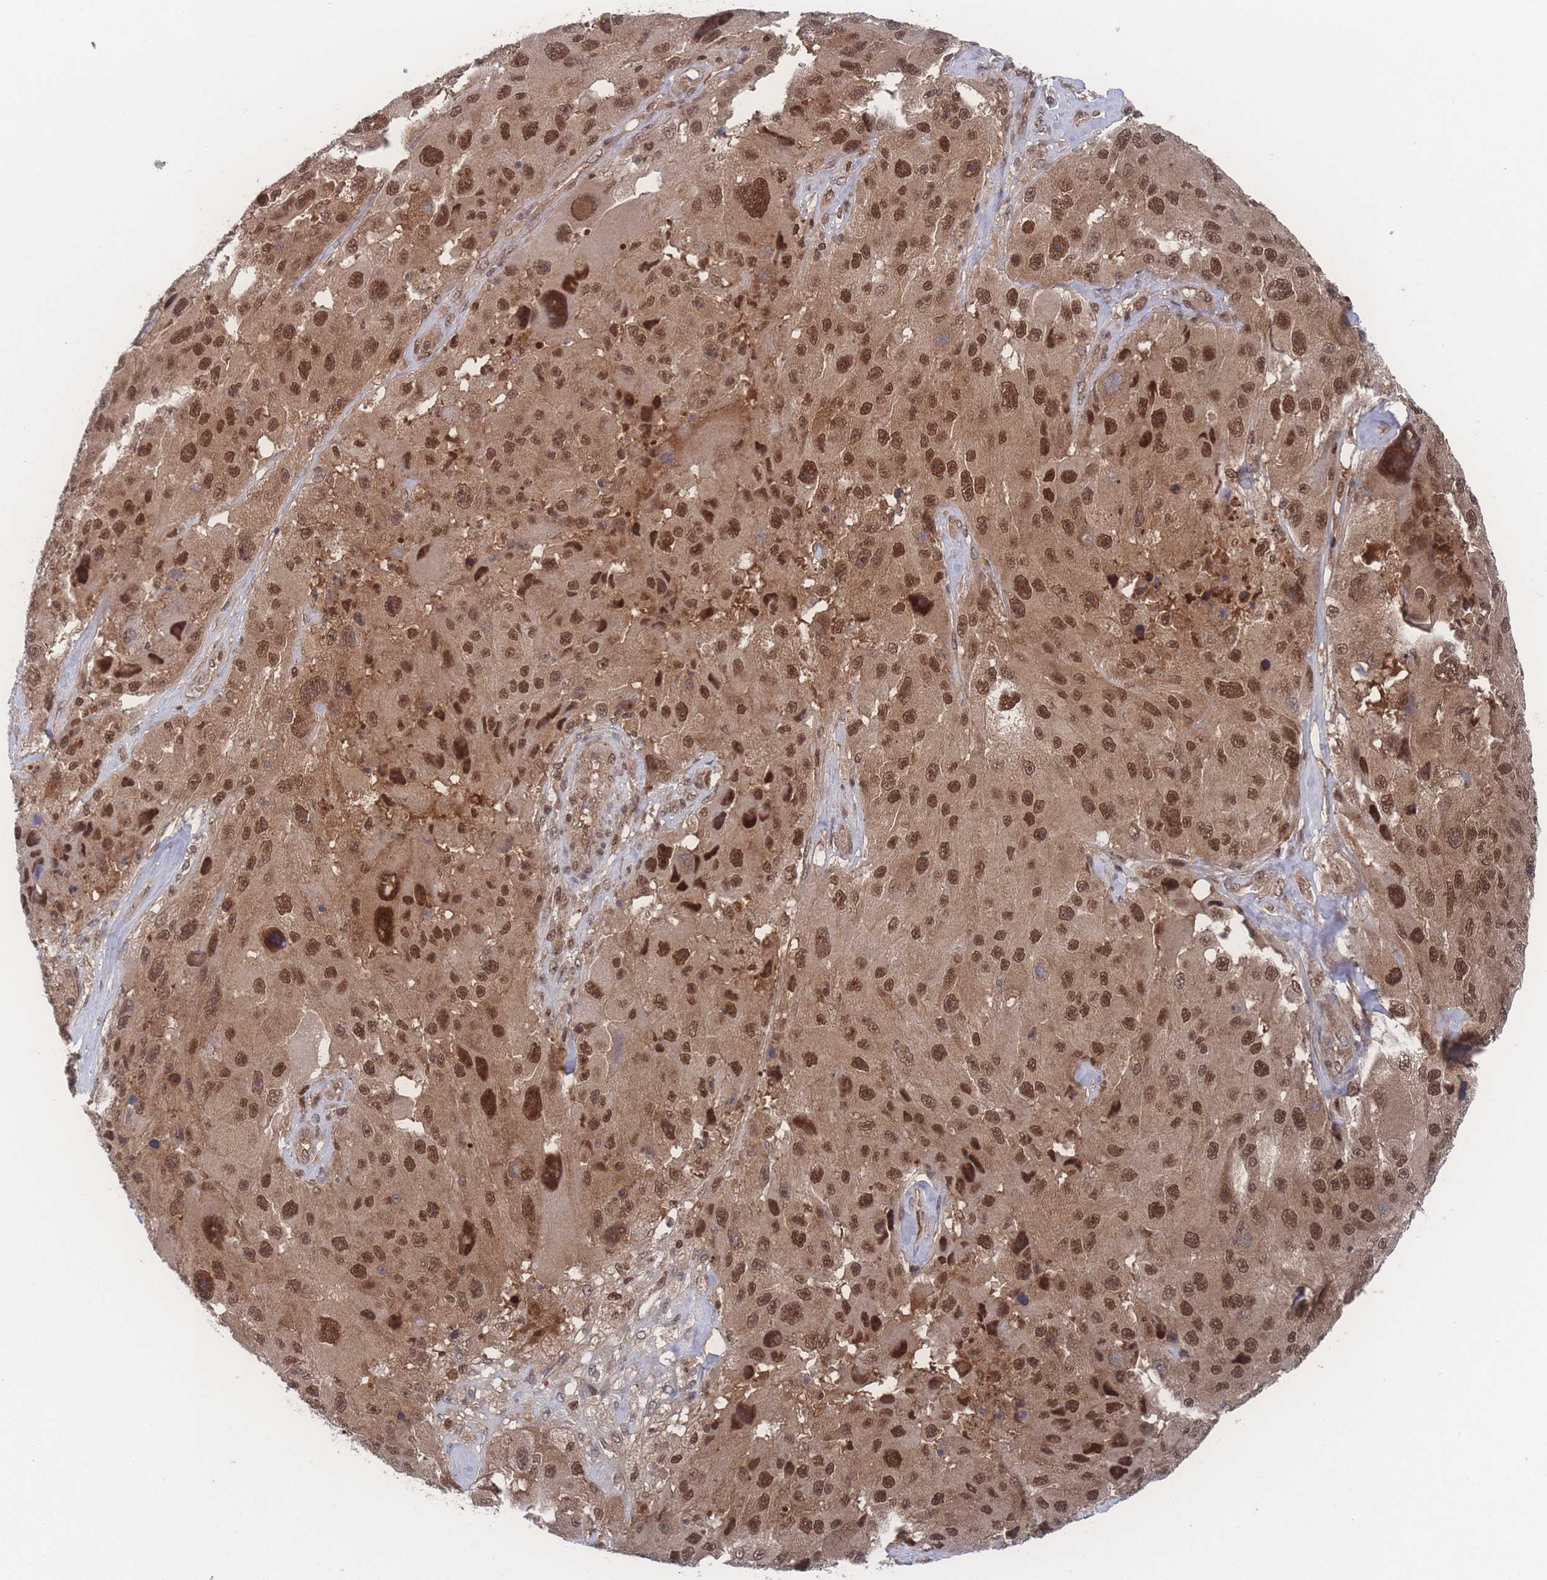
{"staining": {"intensity": "moderate", "quantity": ">75%", "location": "cytoplasmic/membranous,nuclear"}, "tissue": "melanoma", "cell_type": "Tumor cells", "image_type": "cancer", "snomed": [{"axis": "morphology", "description": "Malignant melanoma, Metastatic site"}, {"axis": "topography", "description": "Lymph node"}], "caption": "Immunohistochemistry micrograph of human melanoma stained for a protein (brown), which shows medium levels of moderate cytoplasmic/membranous and nuclear positivity in approximately >75% of tumor cells.", "gene": "PSMA1", "patient": {"sex": "male", "age": 62}}